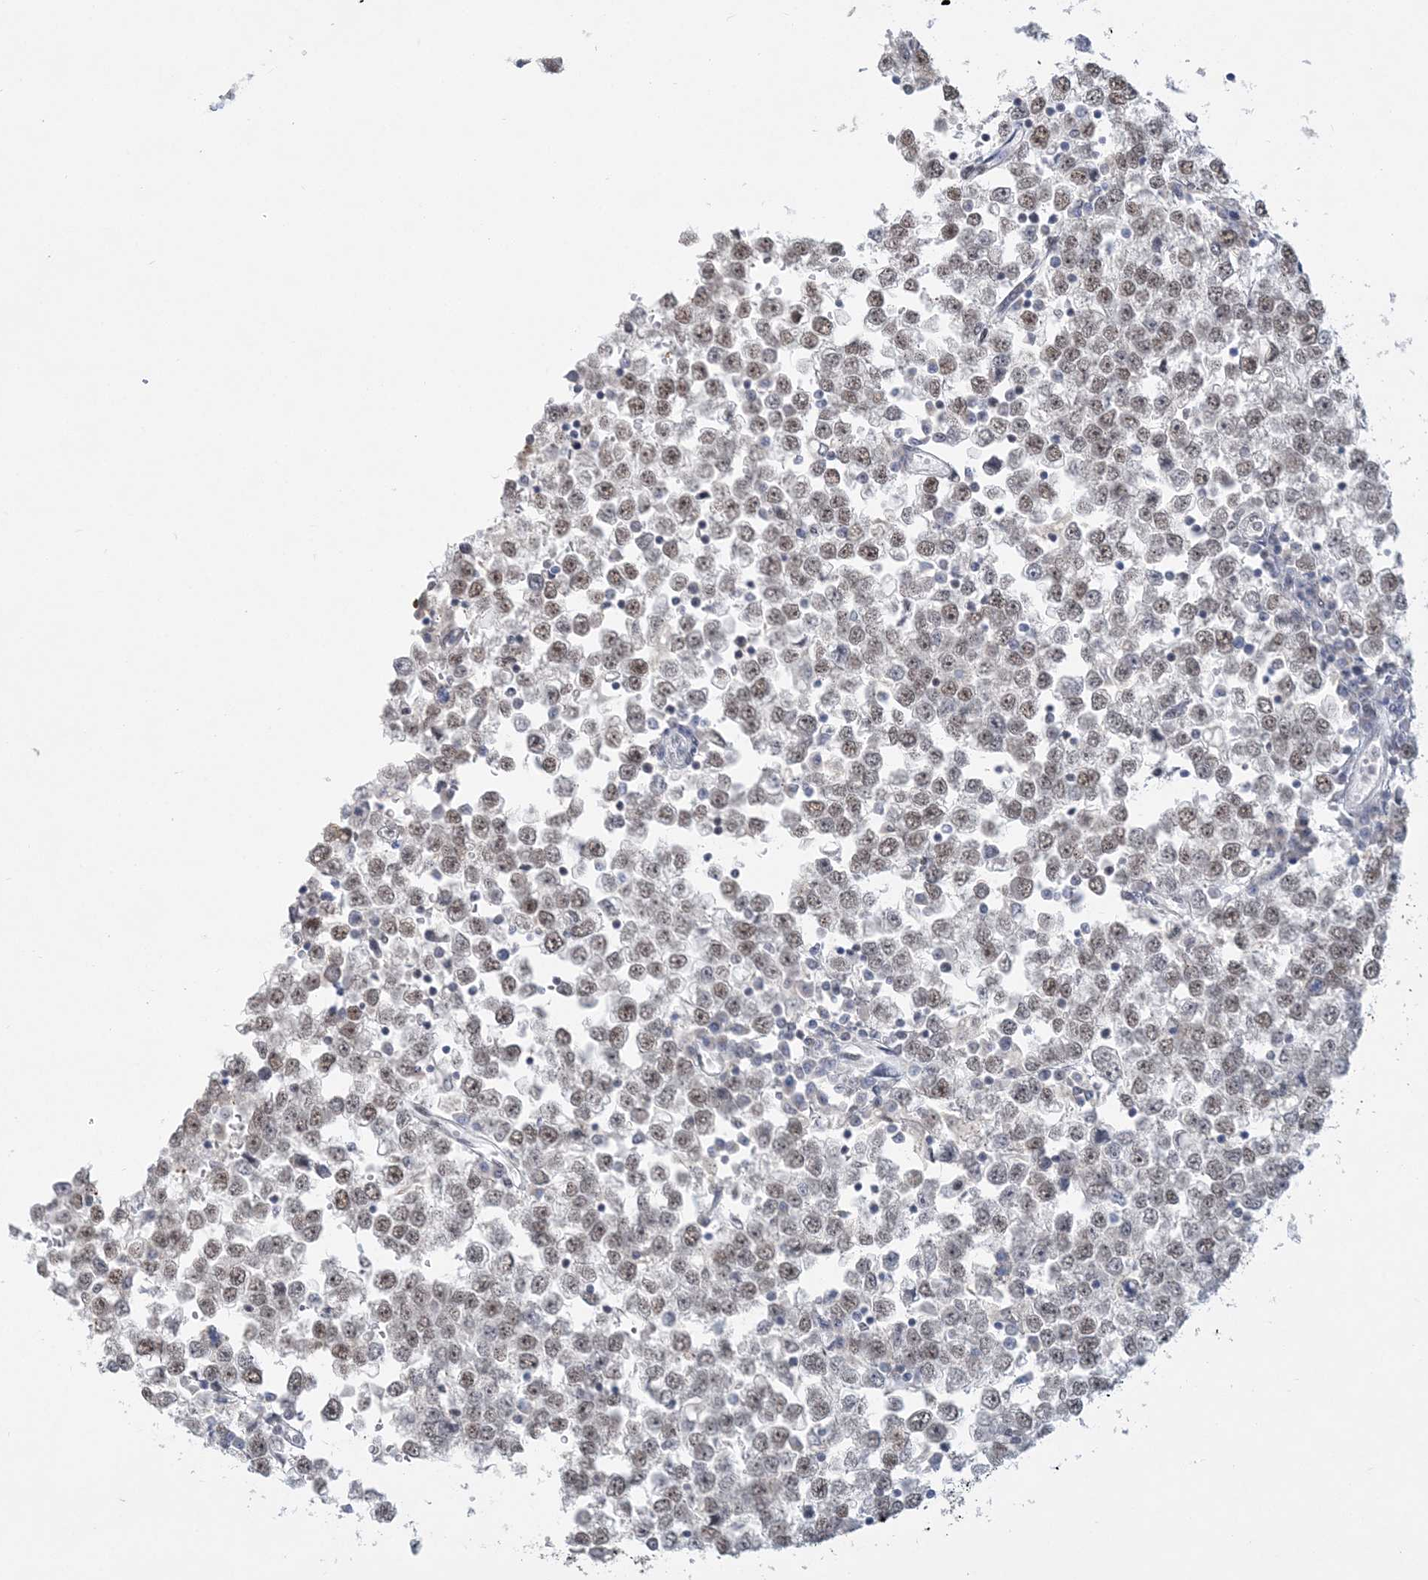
{"staining": {"intensity": "moderate", "quantity": ">75%", "location": "cytoplasmic/membranous,nuclear"}, "tissue": "testis cancer", "cell_type": "Tumor cells", "image_type": "cancer", "snomed": [{"axis": "morphology", "description": "Seminoma, NOS"}, {"axis": "topography", "description": "Testis"}], "caption": "Brown immunohistochemical staining in testis cancer exhibits moderate cytoplasmic/membranous and nuclear expression in about >75% of tumor cells.", "gene": "KMT2D", "patient": {"sex": "male", "age": 65}}